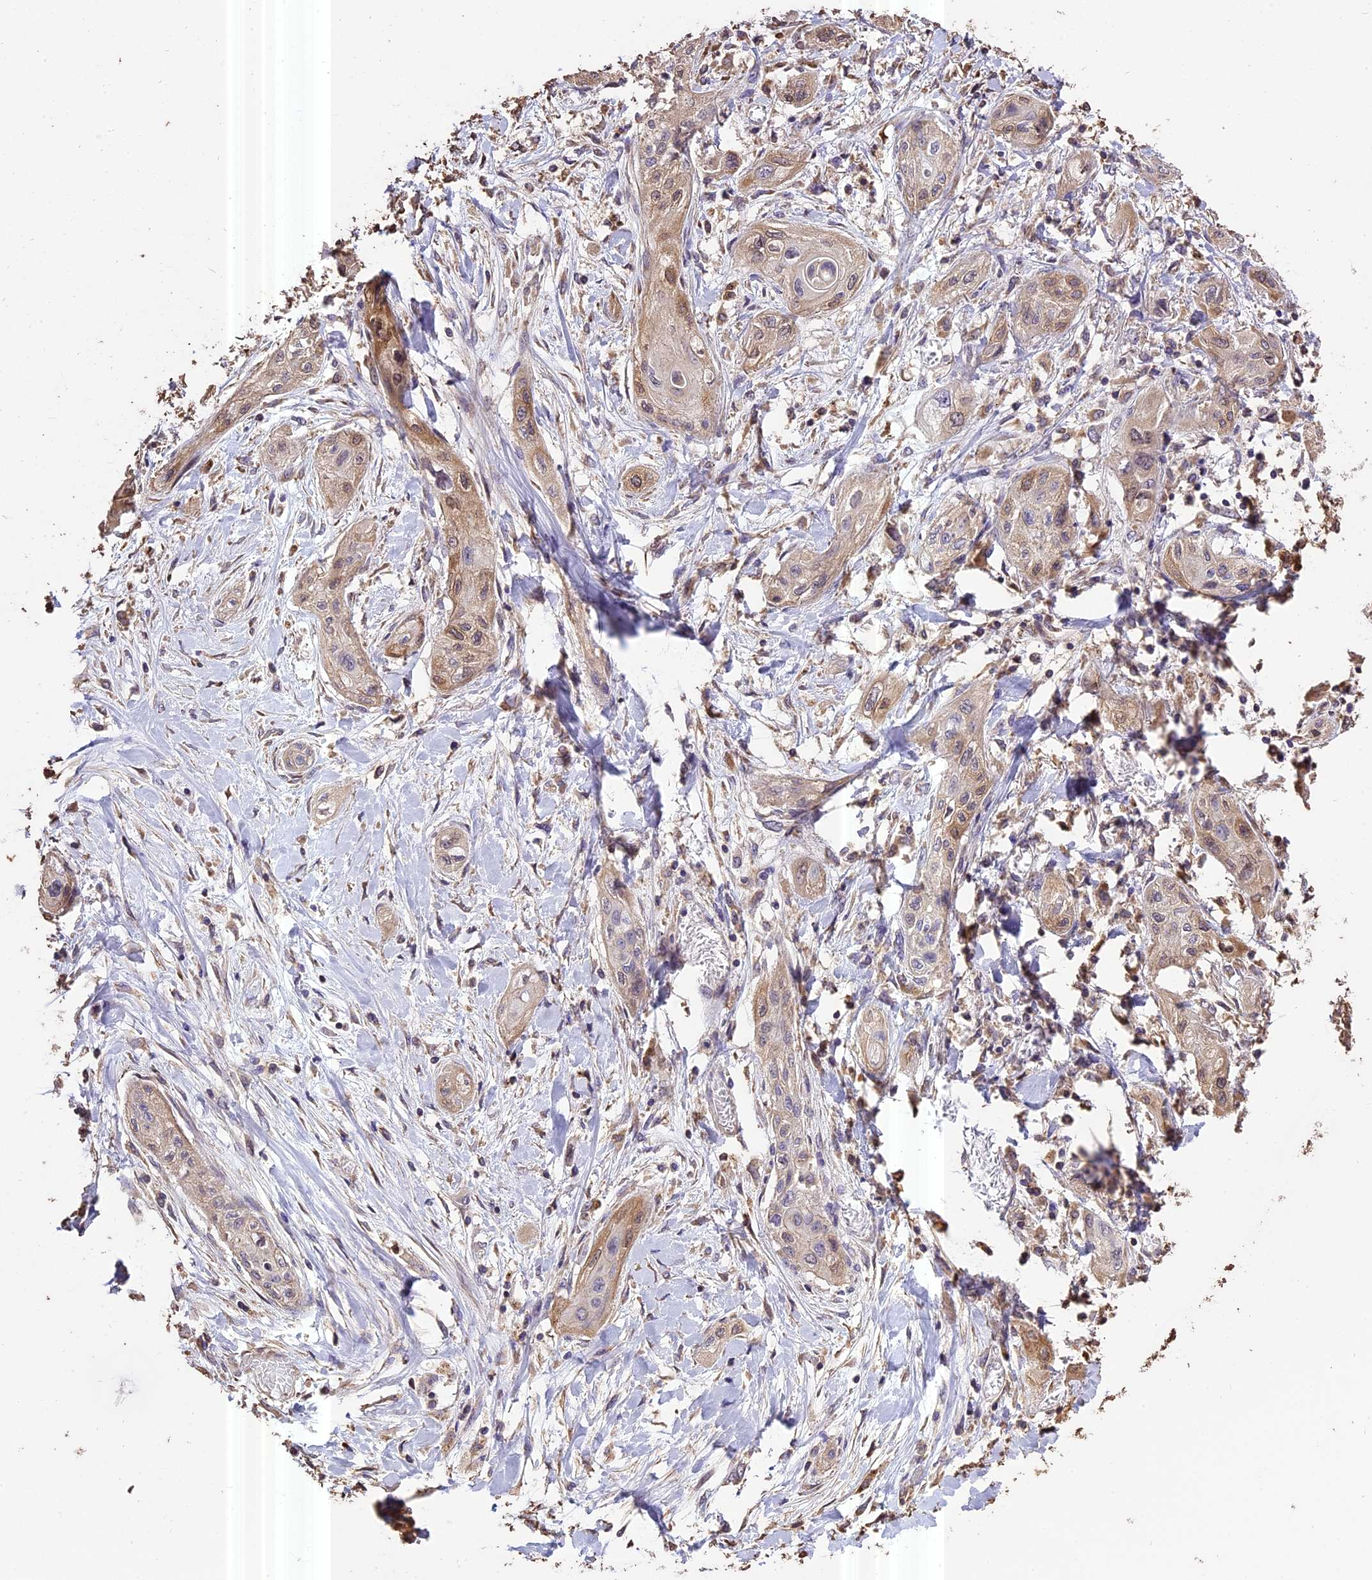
{"staining": {"intensity": "weak", "quantity": "<25%", "location": "cytoplasmic/membranous"}, "tissue": "lung cancer", "cell_type": "Tumor cells", "image_type": "cancer", "snomed": [{"axis": "morphology", "description": "Squamous cell carcinoma, NOS"}, {"axis": "topography", "description": "Lung"}], "caption": "Immunohistochemical staining of human lung cancer (squamous cell carcinoma) demonstrates no significant positivity in tumor cells. The staining was performed using DAB (3,3'-diaminobenzidine) to visualize the protein expression in brown, while the nuclei were stained in blue with hematoxylin (Magnification: 20x).", "gene": "PGPEP1L", "patient": {"sex": "female", "age": 47}}